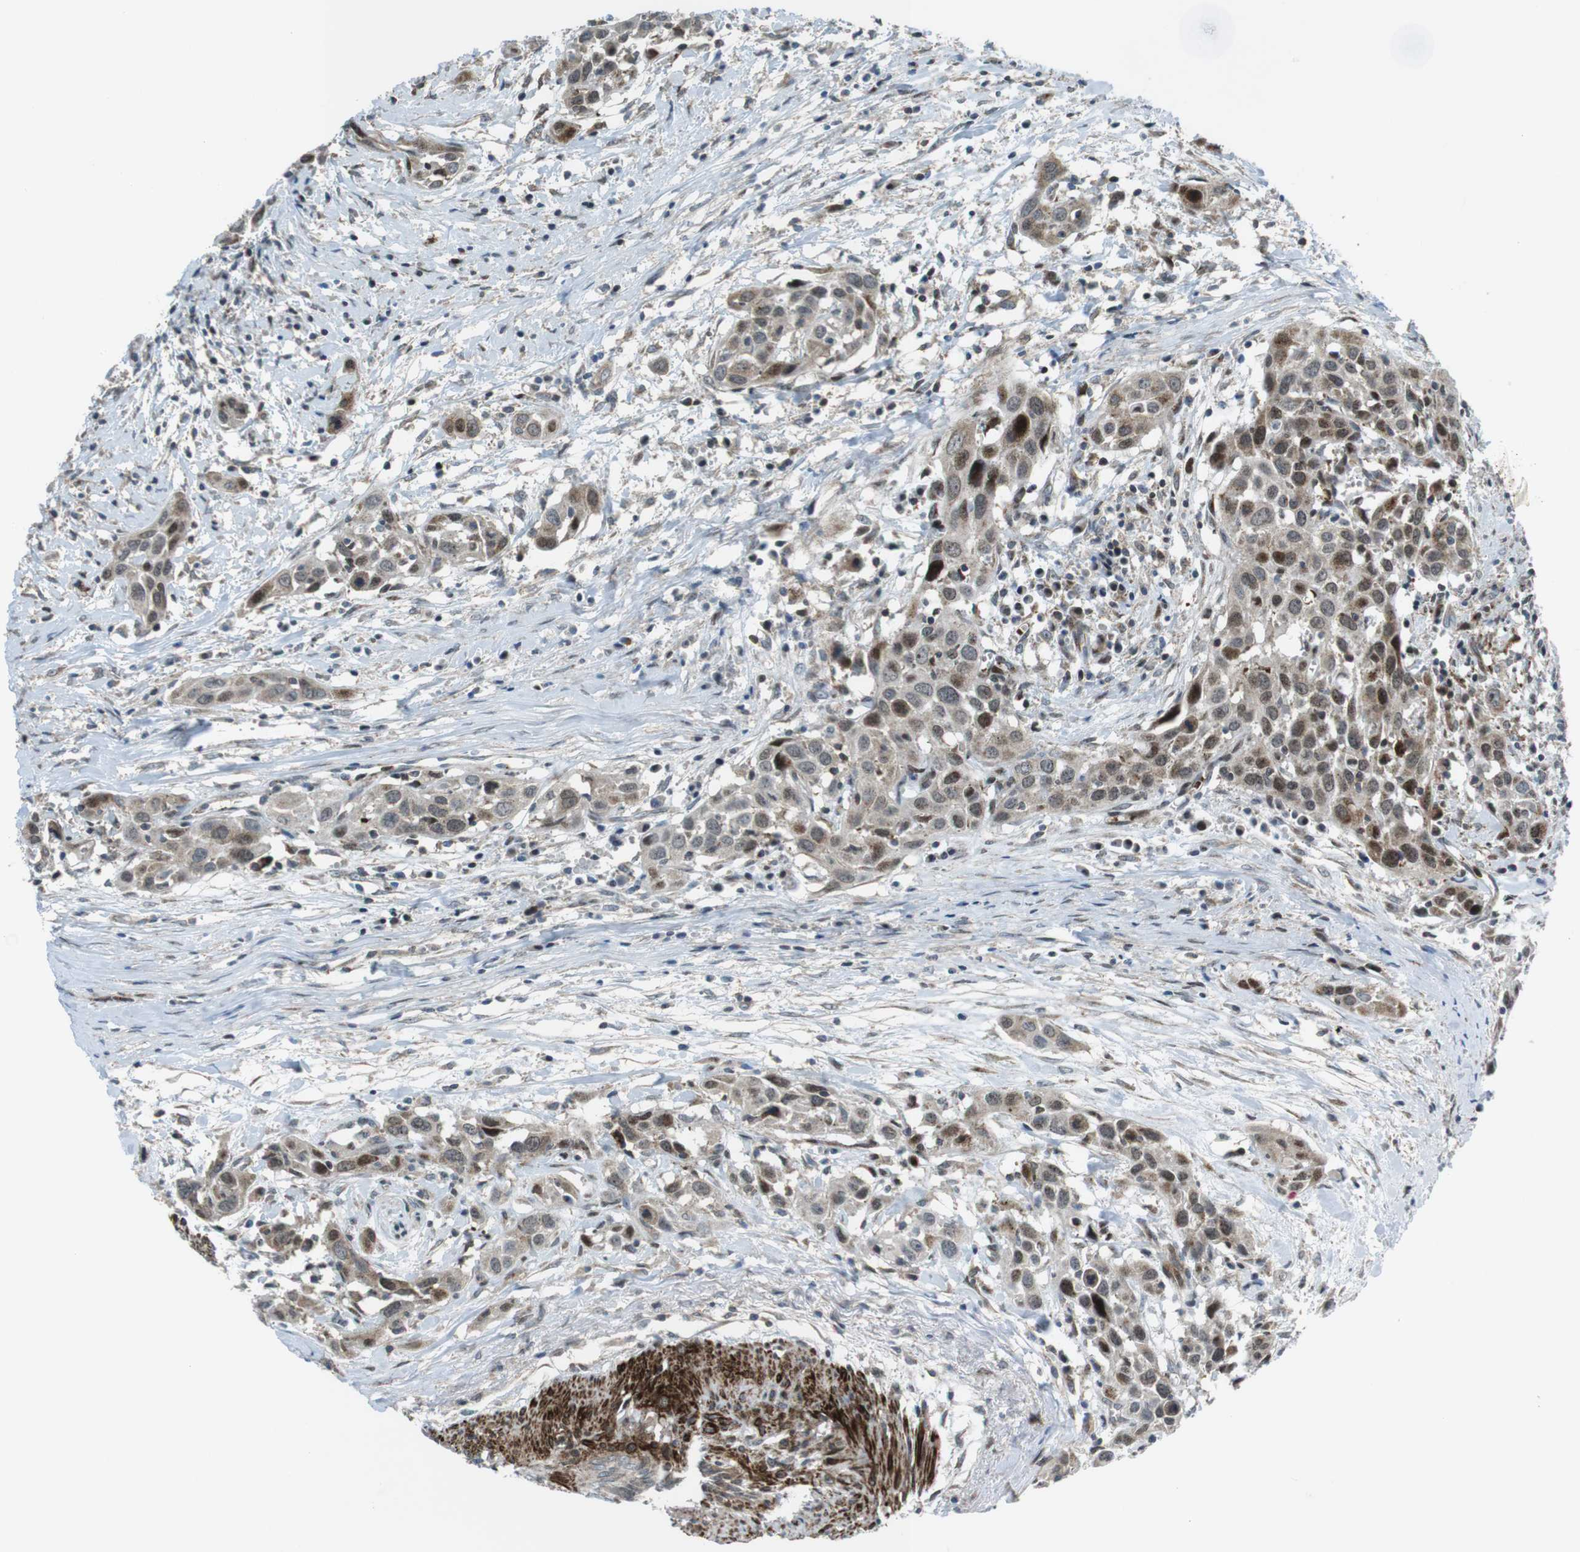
{"staining": {"intensity": "weak", "quantity": "25%-75%", "location": "cytoplasmic/membranous,nuclear"}, "tissue": "head and neck cancer", "cell_type": "Tumor cells", "image_type": "cancer", "snomed": [{"axis": "morphology", "description": "Squamous cell carcinoma, NOS"}, {"axis": "topography", "description": "Oral tissue"}, {"axis": "topography", "description": "Head-Neck"}], "caption": "Protein staining of squamous cell carcinoma (head and neck) tissue demonstrates weak cytoplasmic/membranous and nuclear staining in about 25%-75% of tumor cells.", "gene": "CUL7", "patient": {"sex": "female", "age": 50}}